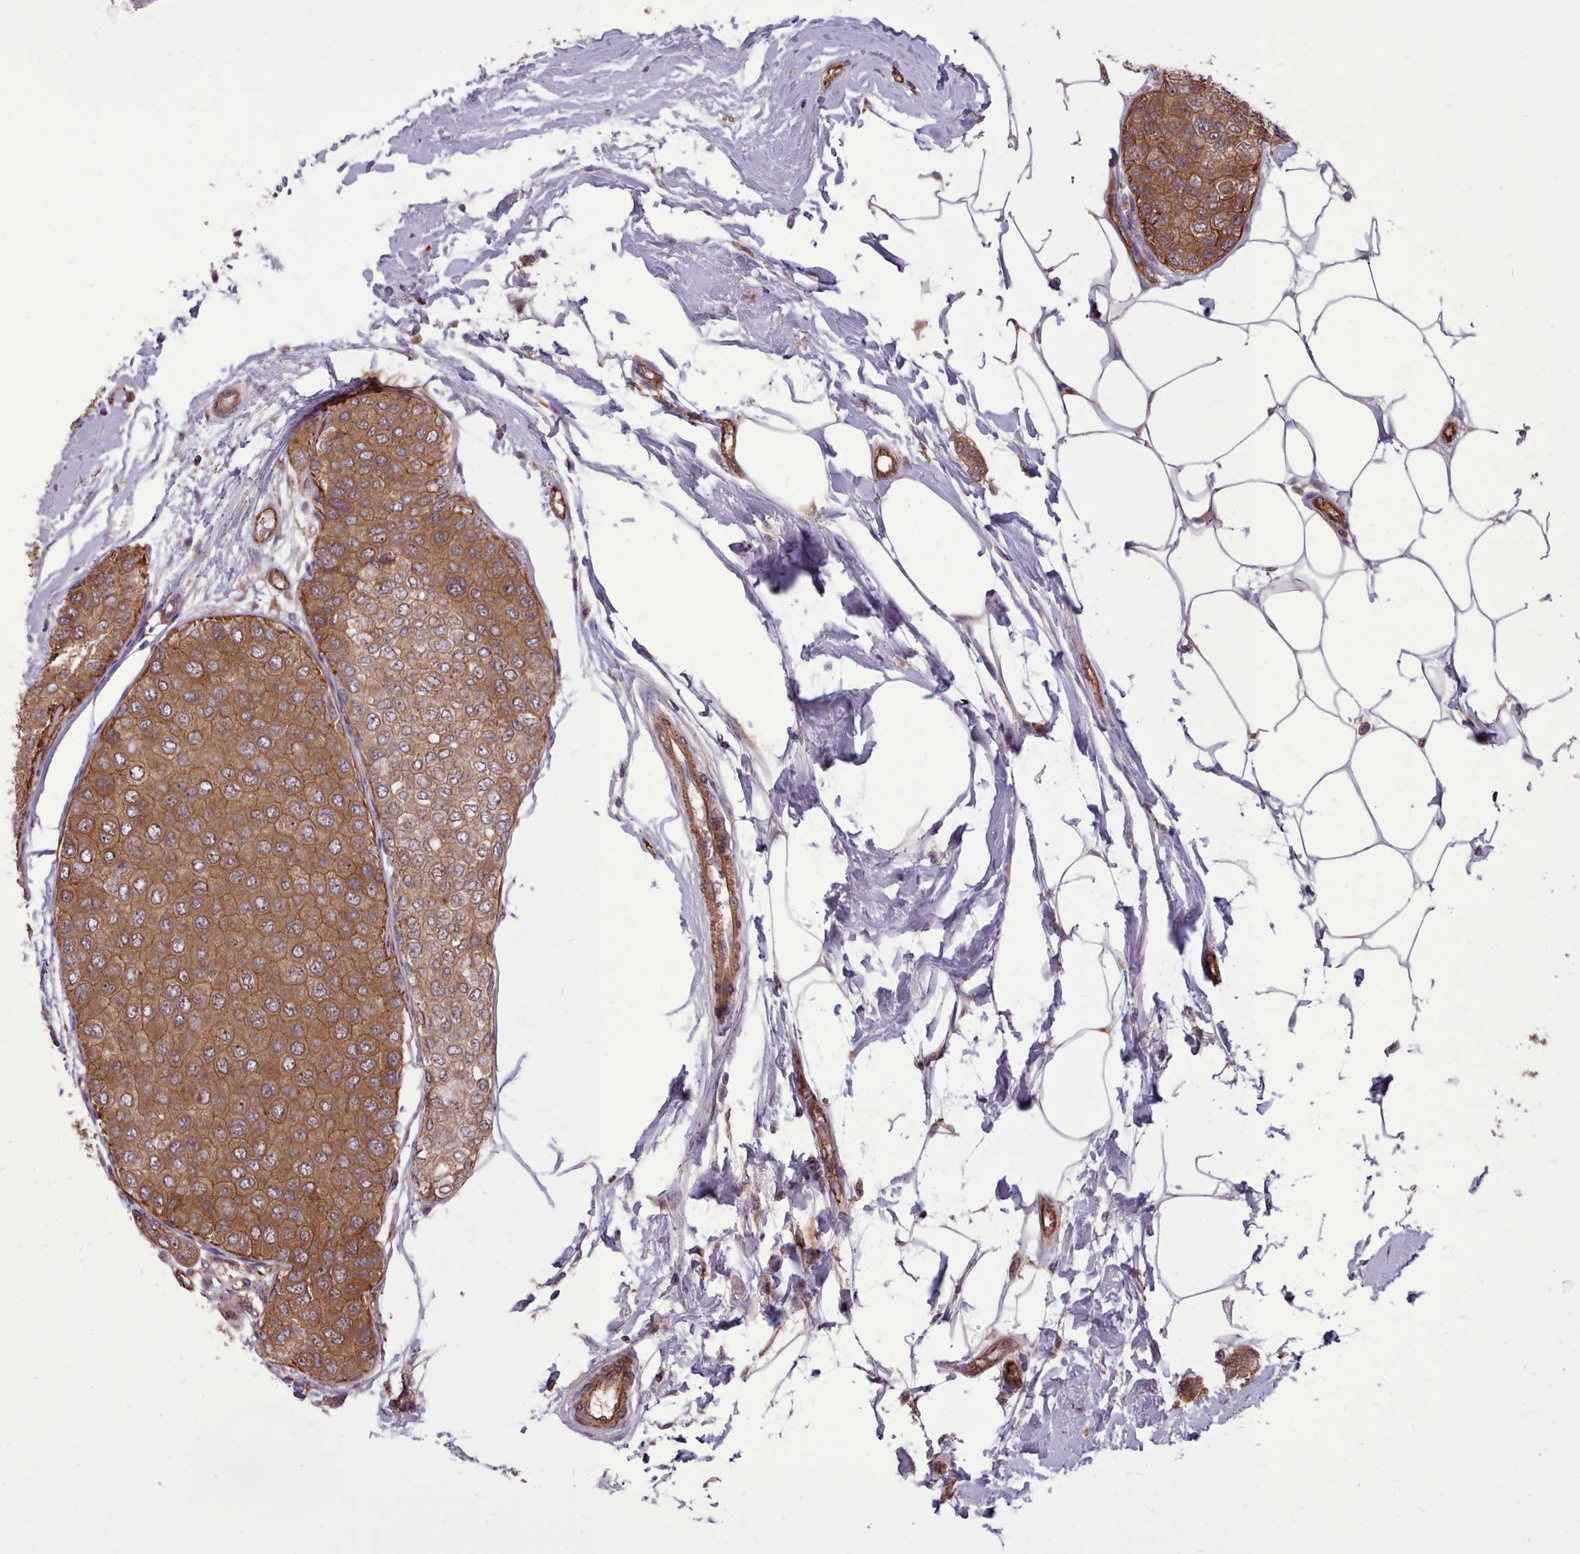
{"staining": {"intensity": "moderate", "quantity": ">75%", "location": "cytoplasmic/membranous"}, "tissue": "breast cancer", "cell_type": "Tumor cells", "image_type": "cancer", "snomed": [{"axis": "morphology", "description": "Duct carcinoma"}, {"axis": "topography", "description": "Breast"}], "caption": "Breast intraductal carcinoma stained with DAB (3,3'-diaminobenzidine) IHC exhibits medium levels of moderate cytoplasmic/membranous expression in approximately >75% of tumor cells. (DAB (3,3'-diaminobenzidine) = brown stain, brightfield microscopy at high magnification).", "gene": "STUB1", "patient": {"sex": "female", "age": 72}}